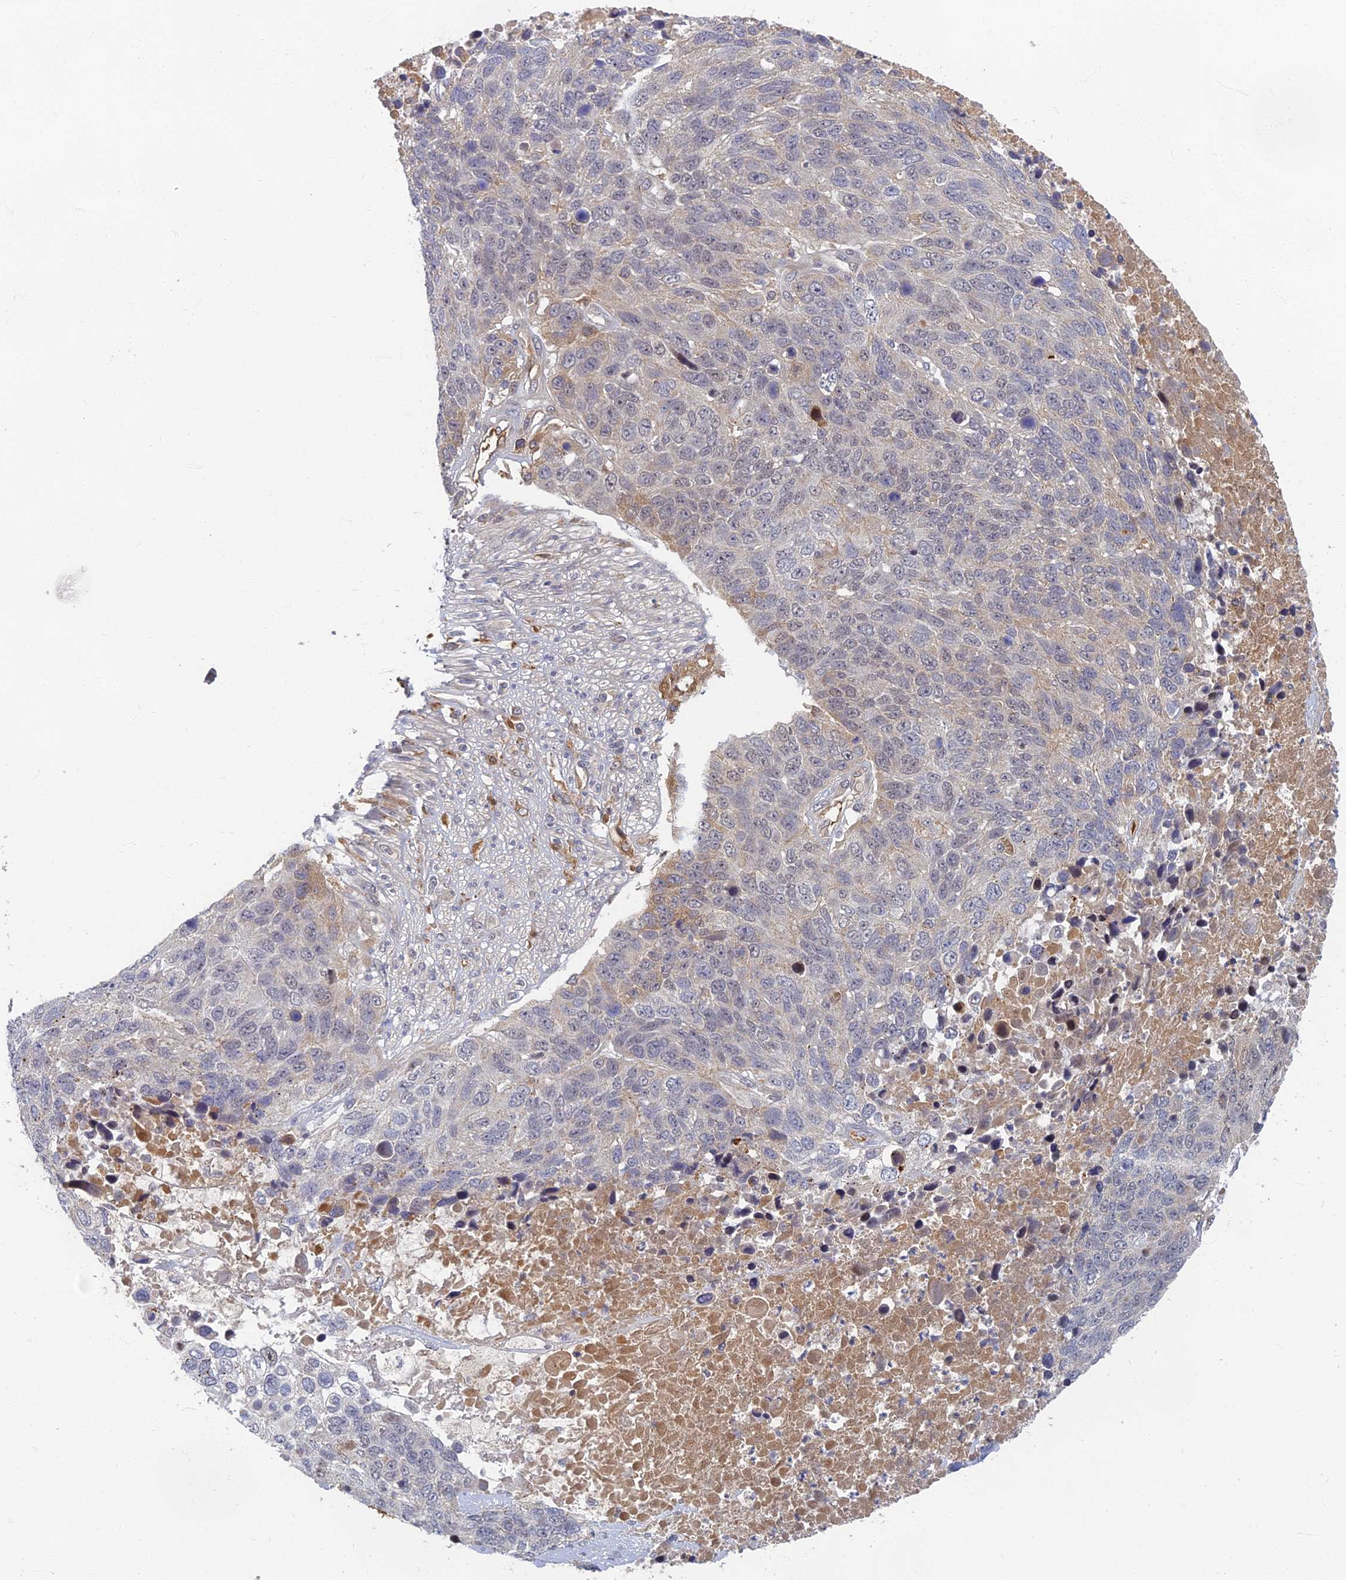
{"staining": {"intensity": "negative", "quantity": "none", "location": "none"}, "tissue": "lung cancer", "cell_type": "Tumor cells", "image_type": "cancer", "snomed": [{"axis": "morphology", "description": "Normal tissue, NOS"}, {"axis": "morphology", "description": "Squamous cell carcinoma, NOS"}, {"axis": "topography", "description": "Lymph node"}, {"axis": "topography", "description": "Lung"}], "caption": "Immunohistochemical staining of human squamous cell carcinoma (lung) demonstrates no significant staining in tumor cells.", "gene": "EARS2", "patient": {"sex": "male", "age": 66}}